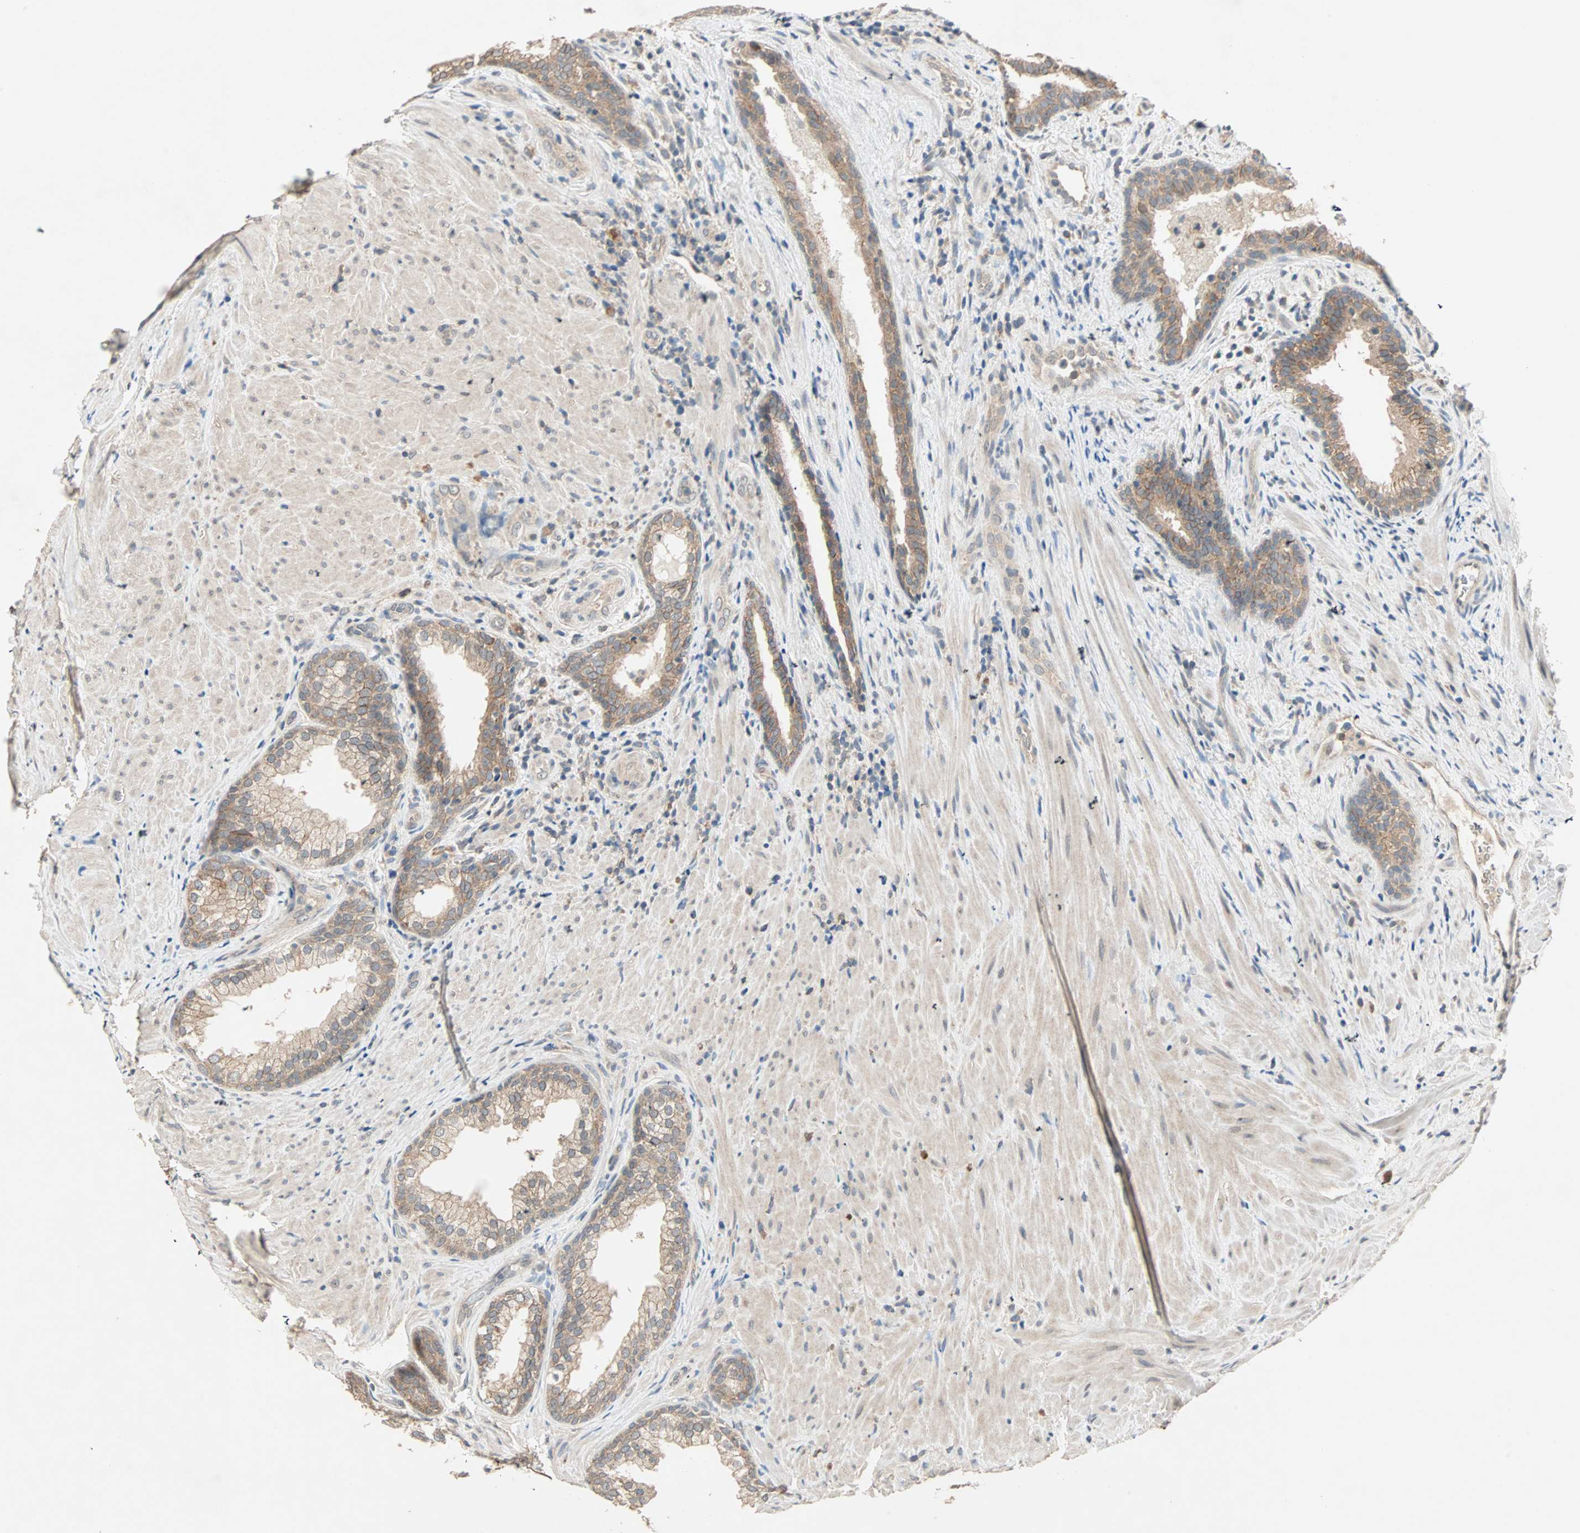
{"staining": {"intensity": "moderate", "quantity": "25%-75%", "location": "cytoplasmic/membranous"}, "tissue": "prostate", "cell_type": "Glandular cells", "image_type": "normal", "snomed": [{"axis": "morphology", "description": "Normal tissue, NOS"}, {"axis": "topography", "description": "Prostate"}], "caption": "The photomicrograph exhibits immunohistochemical staining of normal prostate. There is moderate cytoplasmic/membranous staining is appreciated in approximately 25%-75% of glandular cells. (brown staining indicates protein expression, while blue staining denotes nuclei).", "gene": "TTF2", "patient": {"sex": "male", "age": 76}}